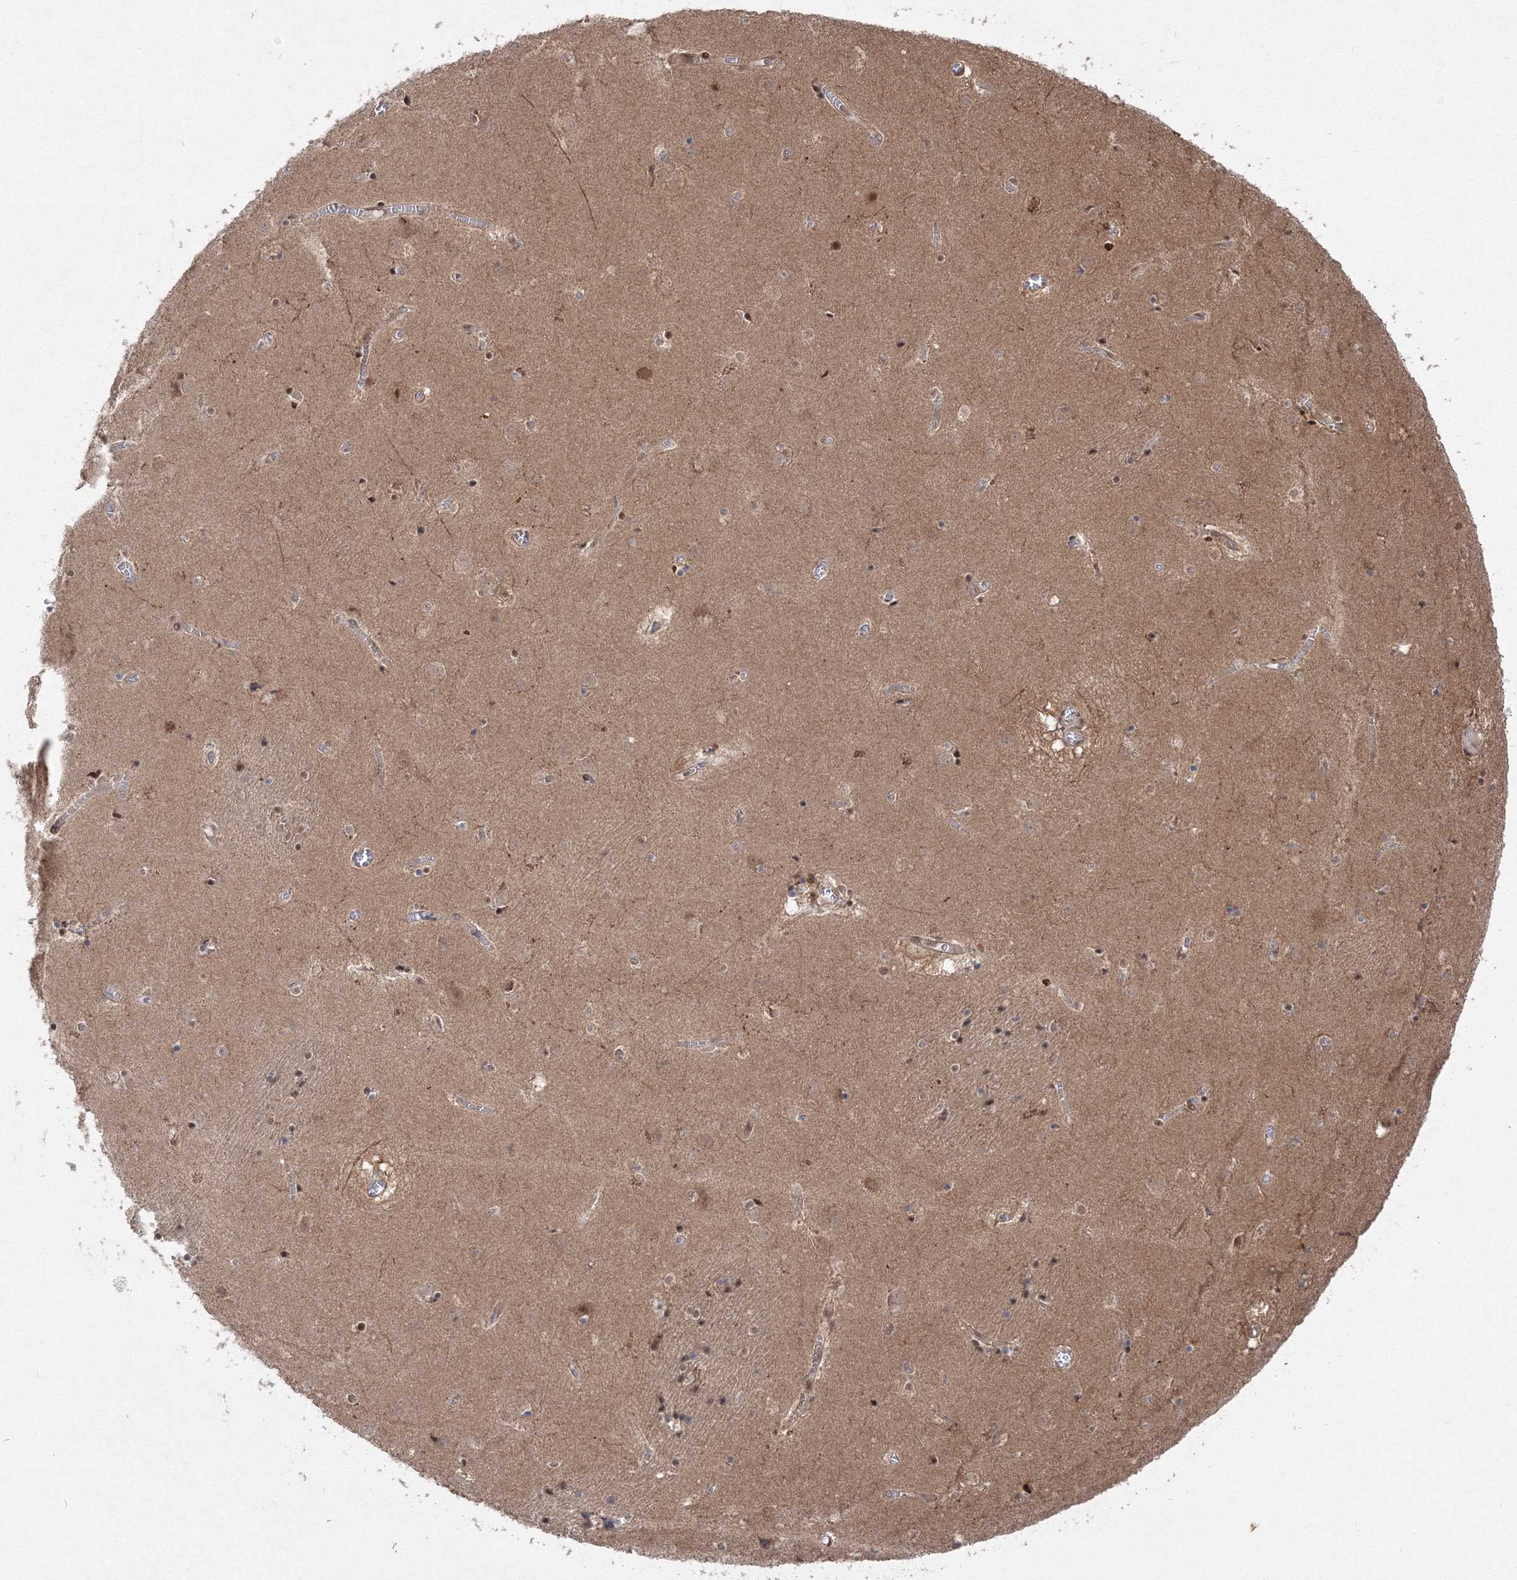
{"staining": {"intensity": "moderate", "quantity": "<25%", "location": "nuclear"}, "tissue": "caudate", "cell_type": "Glial cells", "image_type": "normal", "snomed": [{"axis": "morphology", "description": "Normal tissue, NOS"}, {"axis": "topography", "description": "Lateral ventricle wall"}], "caption": "Moderate nuclear expression for a protein is seen in about <25% of glial cells of normal caudate using immunohistochemistry (IHC).", "gene": "COPS4", "patient": {"sex": "male", "age": 70}}